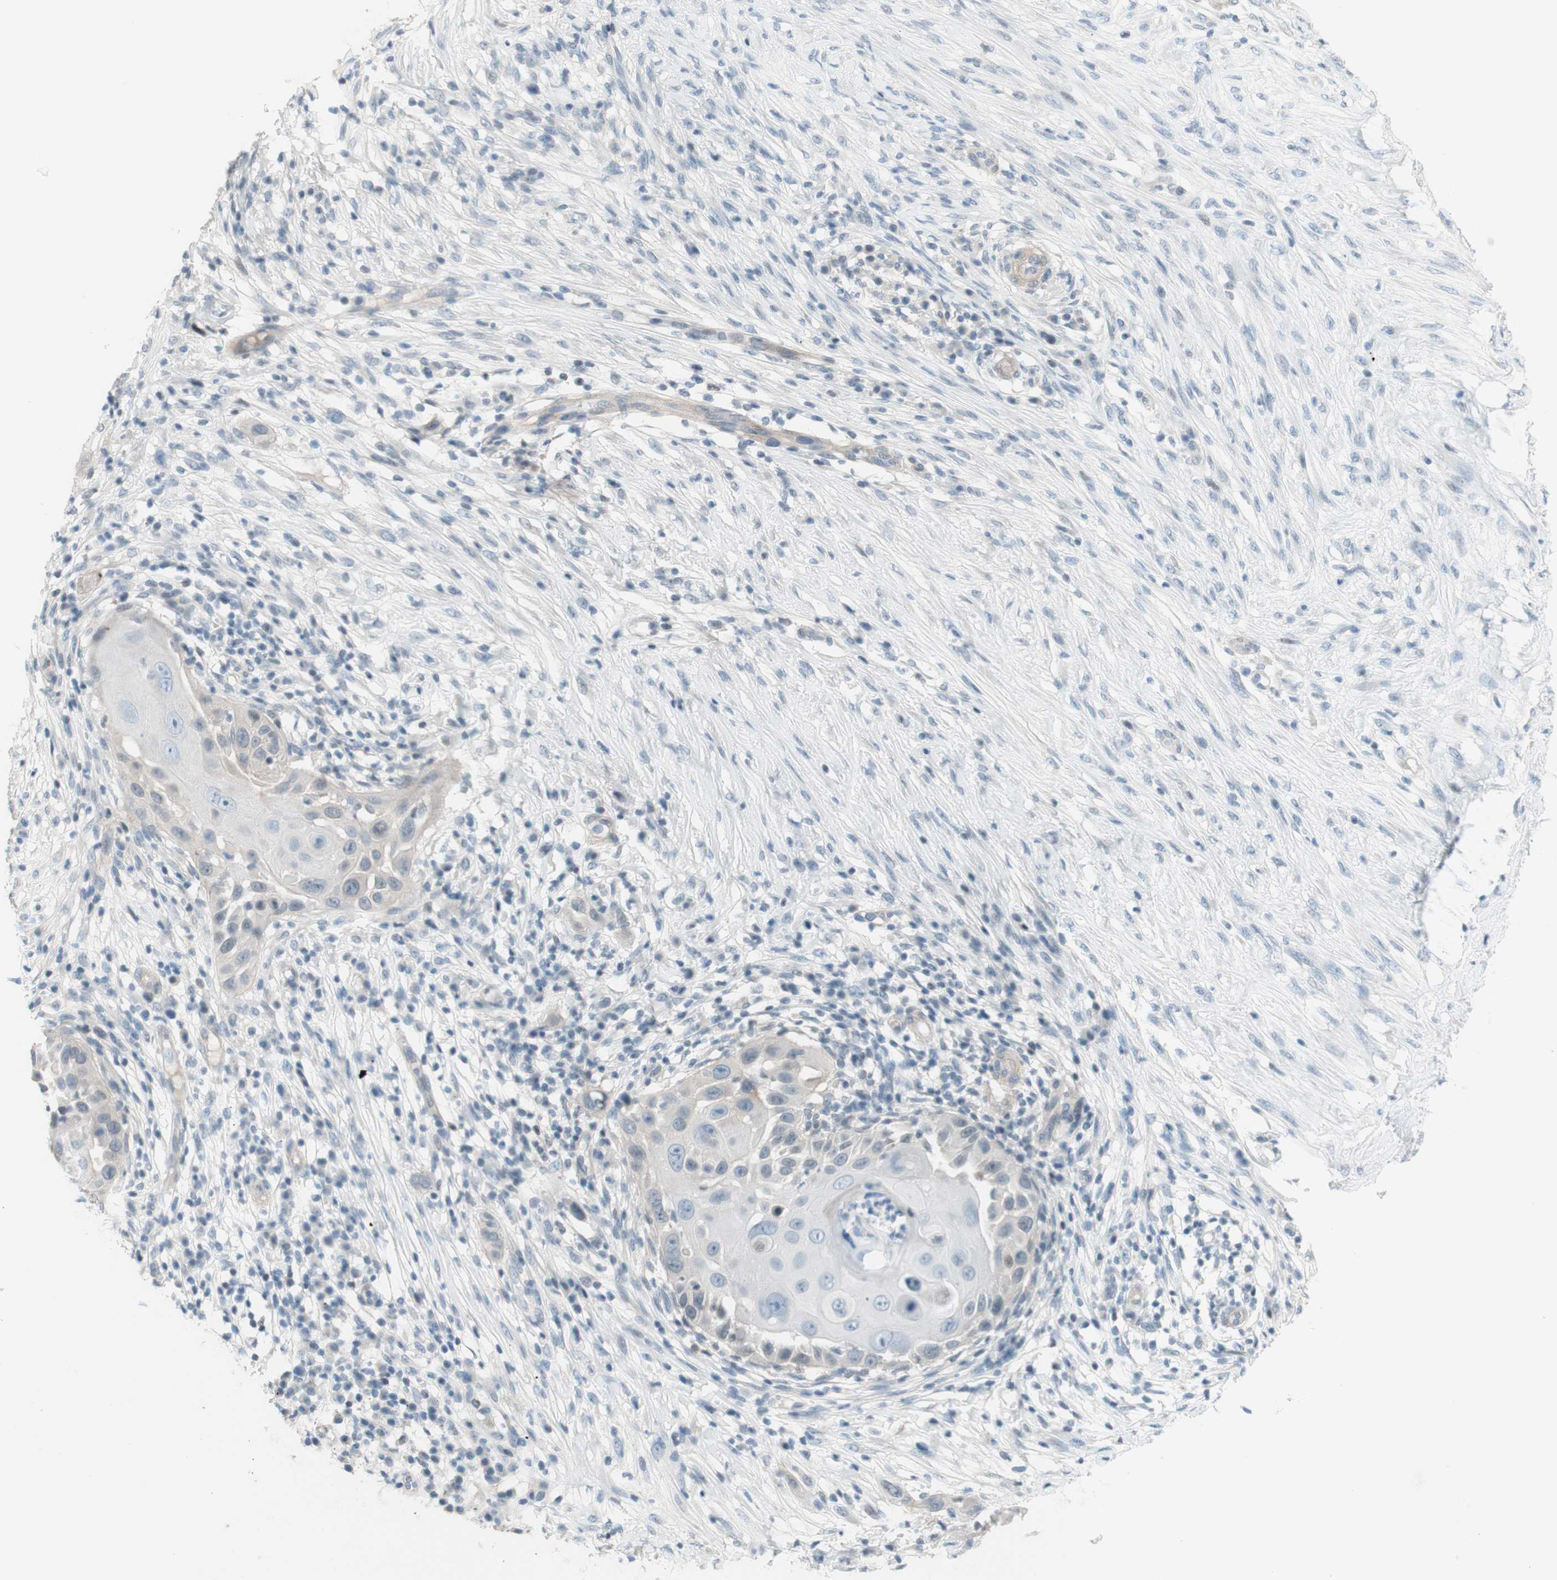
{"staining": {"intensity": "weak", "quantity": "<25%", "location": "cytoplasmic/membranous"}, "tissue": "skin cancer", "cell_type": "Tumor cells", "image_type": "cancer", "snomed": [{"axis": "morphology", "description": "Squamous cell carcinoma, NOS"}, {"axis": "topography", "description": "Skin"}], "caption": "A high-resolution image shows IHC staining of skin squamous cell carcinoma, which shows no significant staining in tumor cells.", "gene": "JPH1", "patient": {"sex": "female", "age": 44}}